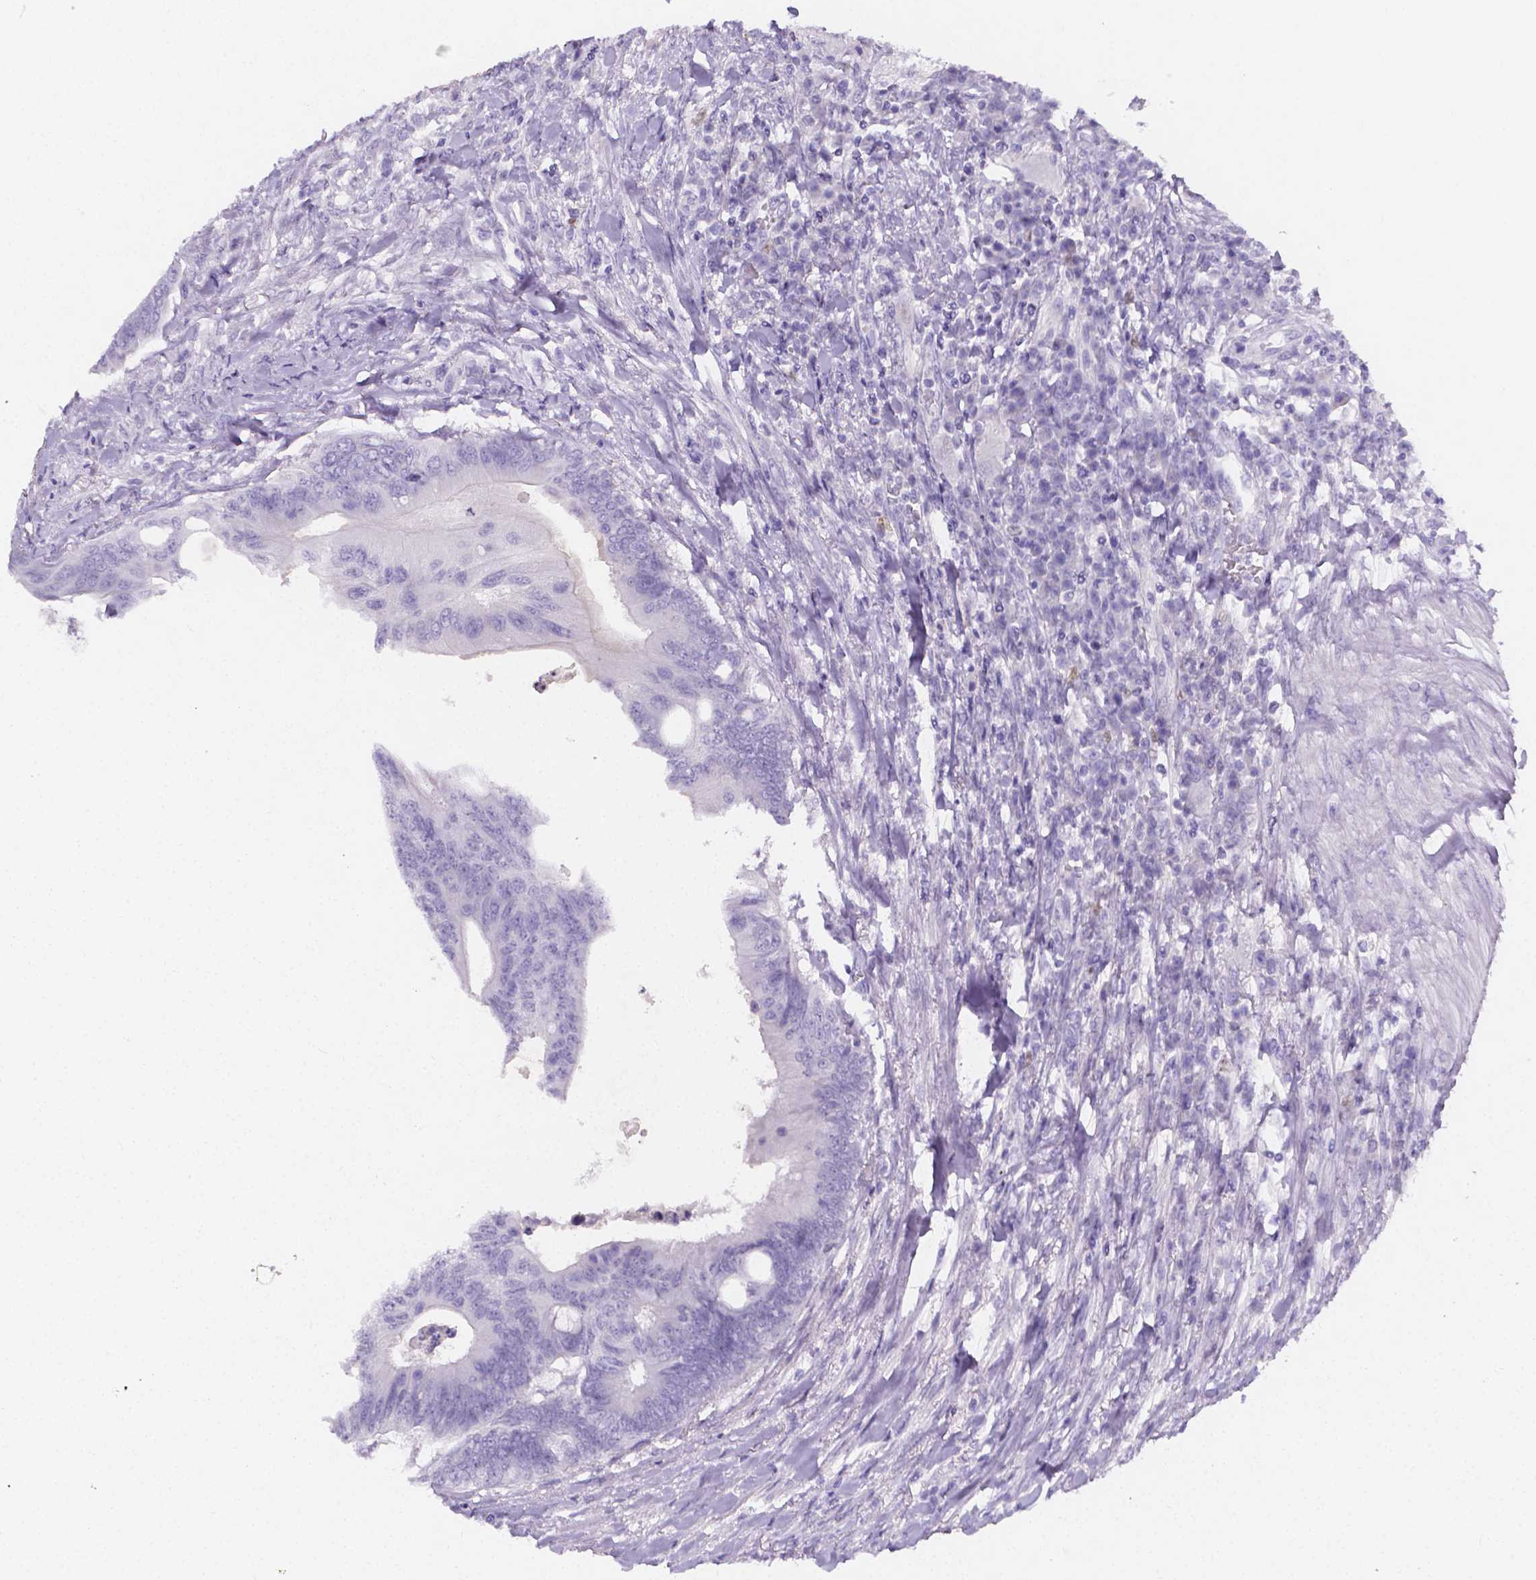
{"staining": {"intensity": "negative", "quantity": "none", "location": "none"}, "tissue": "colorectal cancer", "cell_type": "Tumor cells", "image_type": "cancer", "snomed": [{"axis": "morphology", "description": "Adenocarcinoma, NOS"}, {"axis": "topography", "description": "Colon"}], "caption": "The micrograph exhibits no staining of tumor cells in adenocarcinoma (colorectal).", "gene": "PLXNA4", "patient": {"sex": "male", "age": 65}}